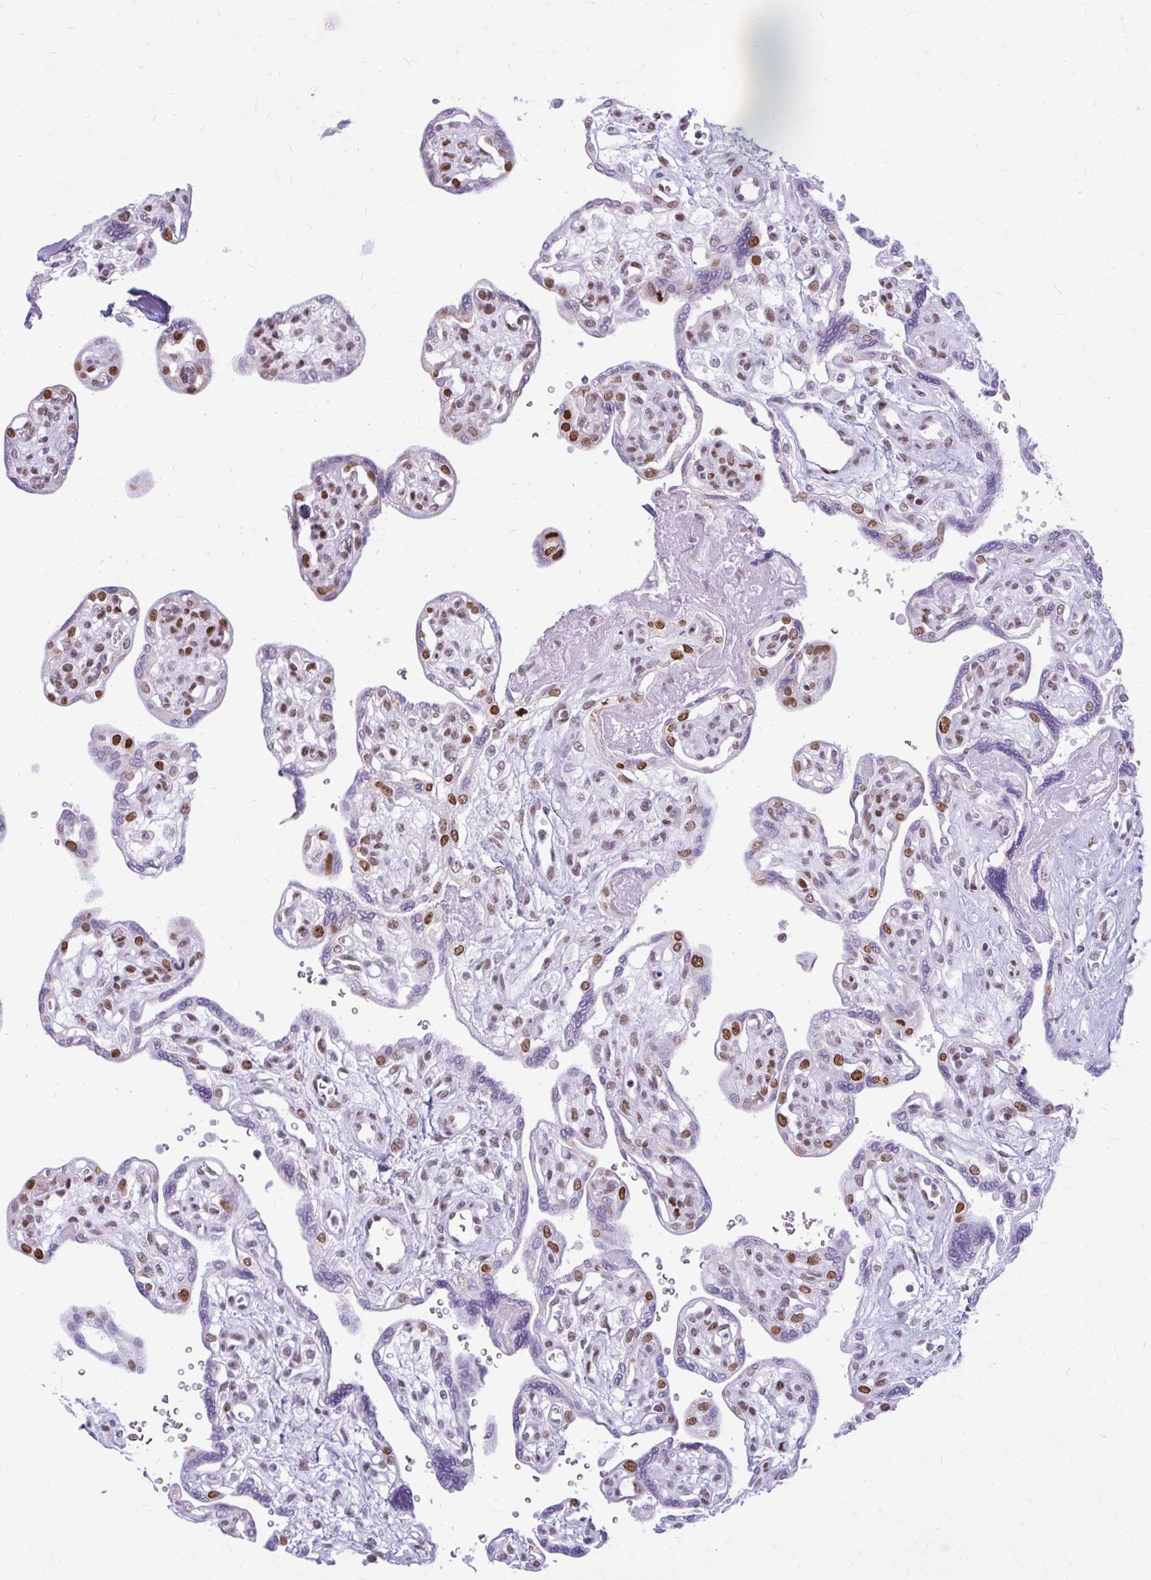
{"staining": {"intensity": "moderate", "quantity": ">75%", "location": "nuclear"}, "tissue": "placenta", "cell_type": "Decidual cells", "image_type": "normal", "snomed": [{"axis": "morphology", "description": "Normal tissue, NOS"}, {"axis": "topography", "description": "Placenta"}], "caption": "Immunohistochemical staining of normal human placenta shows moderate nuclear protein staining in approximately >75% of decidual cells.", "gene": "PABIR1", "patient": {"sex": "female", "age": 39}}